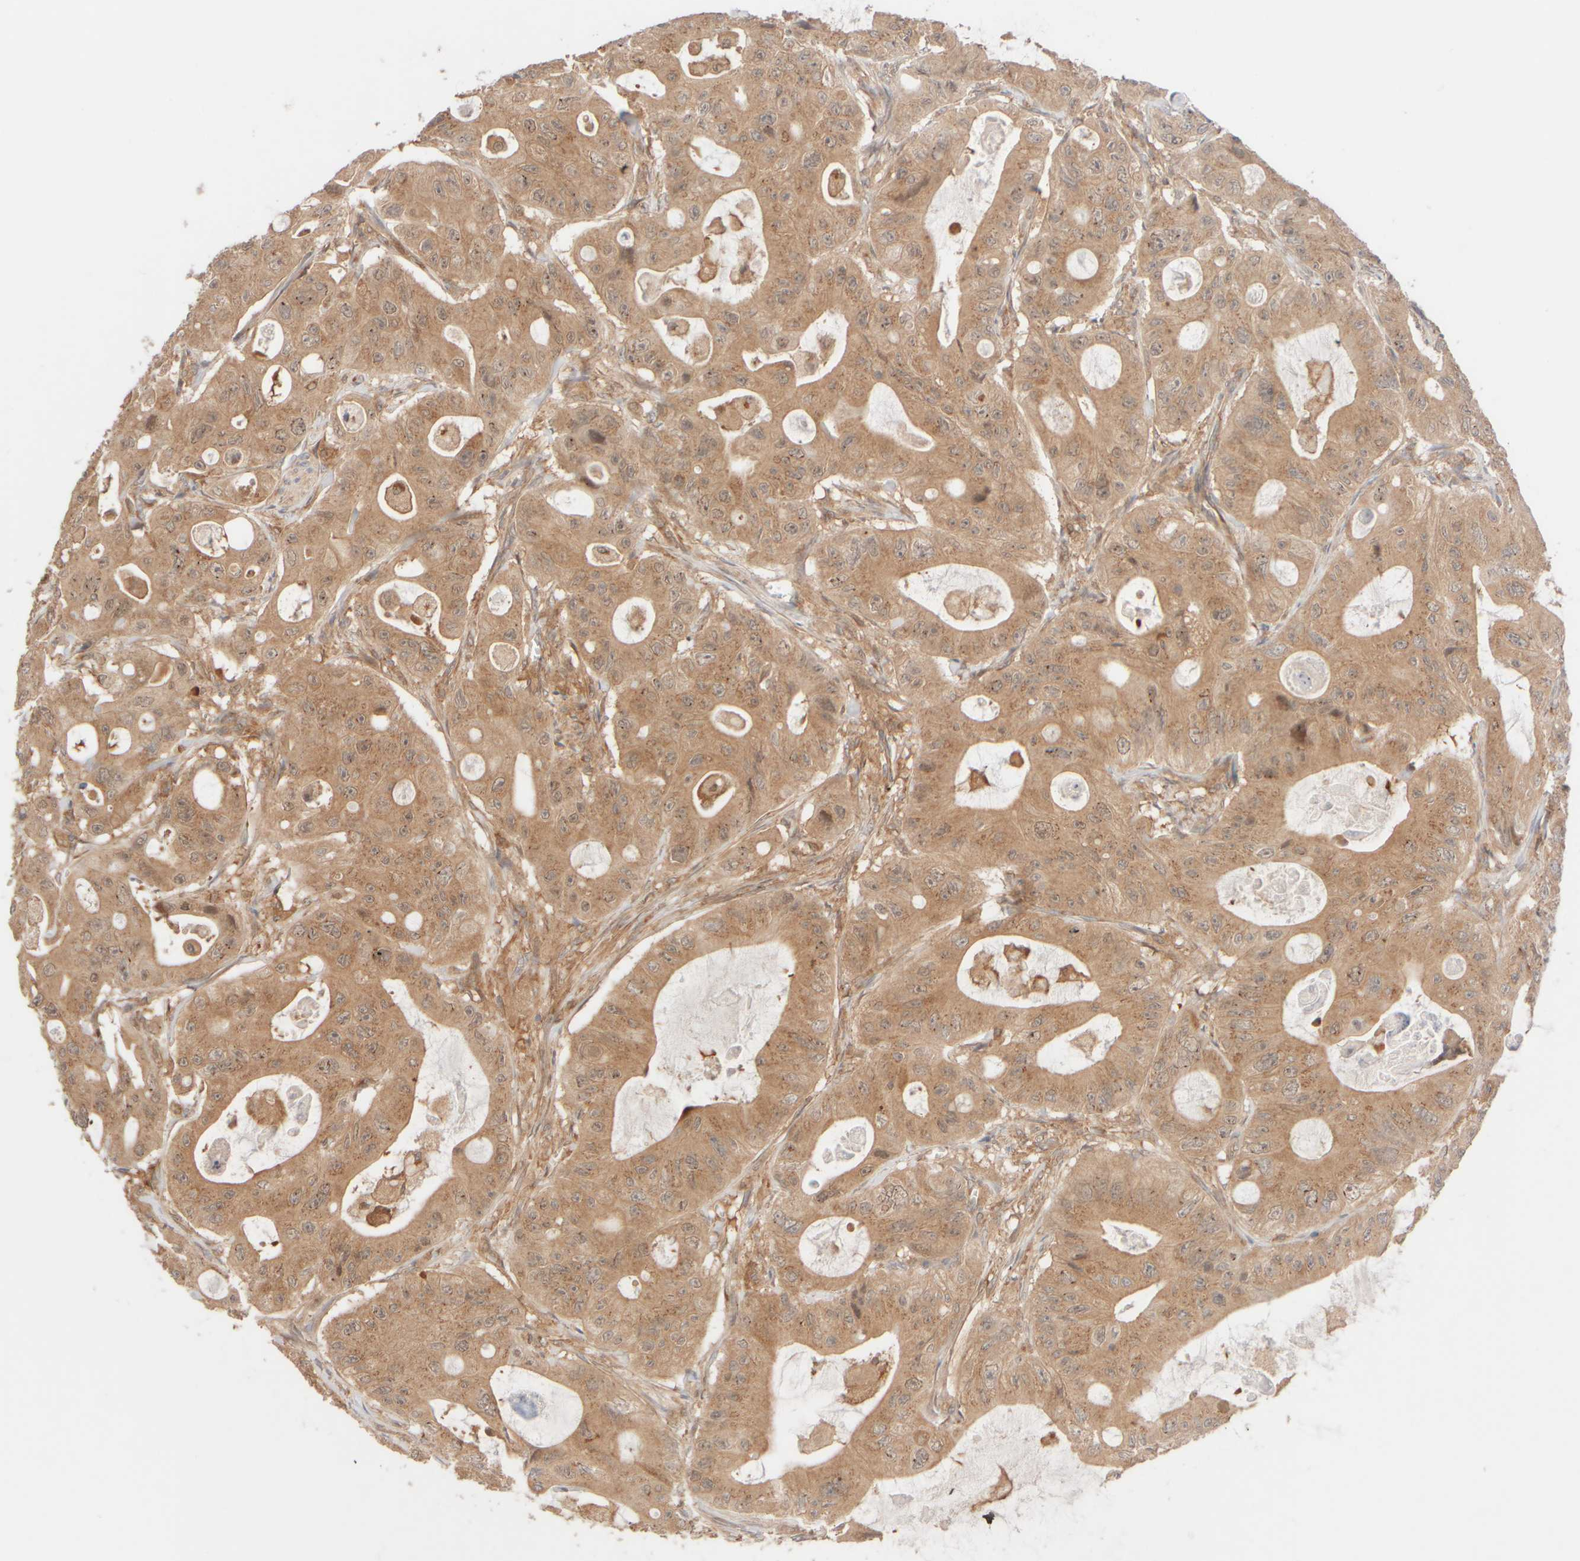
{"staining": {"intensity": "moderate", "quantity": ">75%", "location": "cytoplasmic/membranous"}, "tissue": "colorectal cancer", "cell_type": "Tumor cells", "image_type": "cancer", "snomed": [{"axis": "morphology", "description": "Adenocarcinoma, NOS"}, {"axis": "topography", "description": "Colon"}], "caption": "Immunohistochemistry (IHC) (DAB) staining of human colorectal cancer displays moderate cytoplasmic/membranous protein positivity in about >75% of tumor cells. The protein is shown in brown color, while the nuclei are stained blue.", "gene": "RABEP1", "patient": {"sex": "female", "age": 46}}